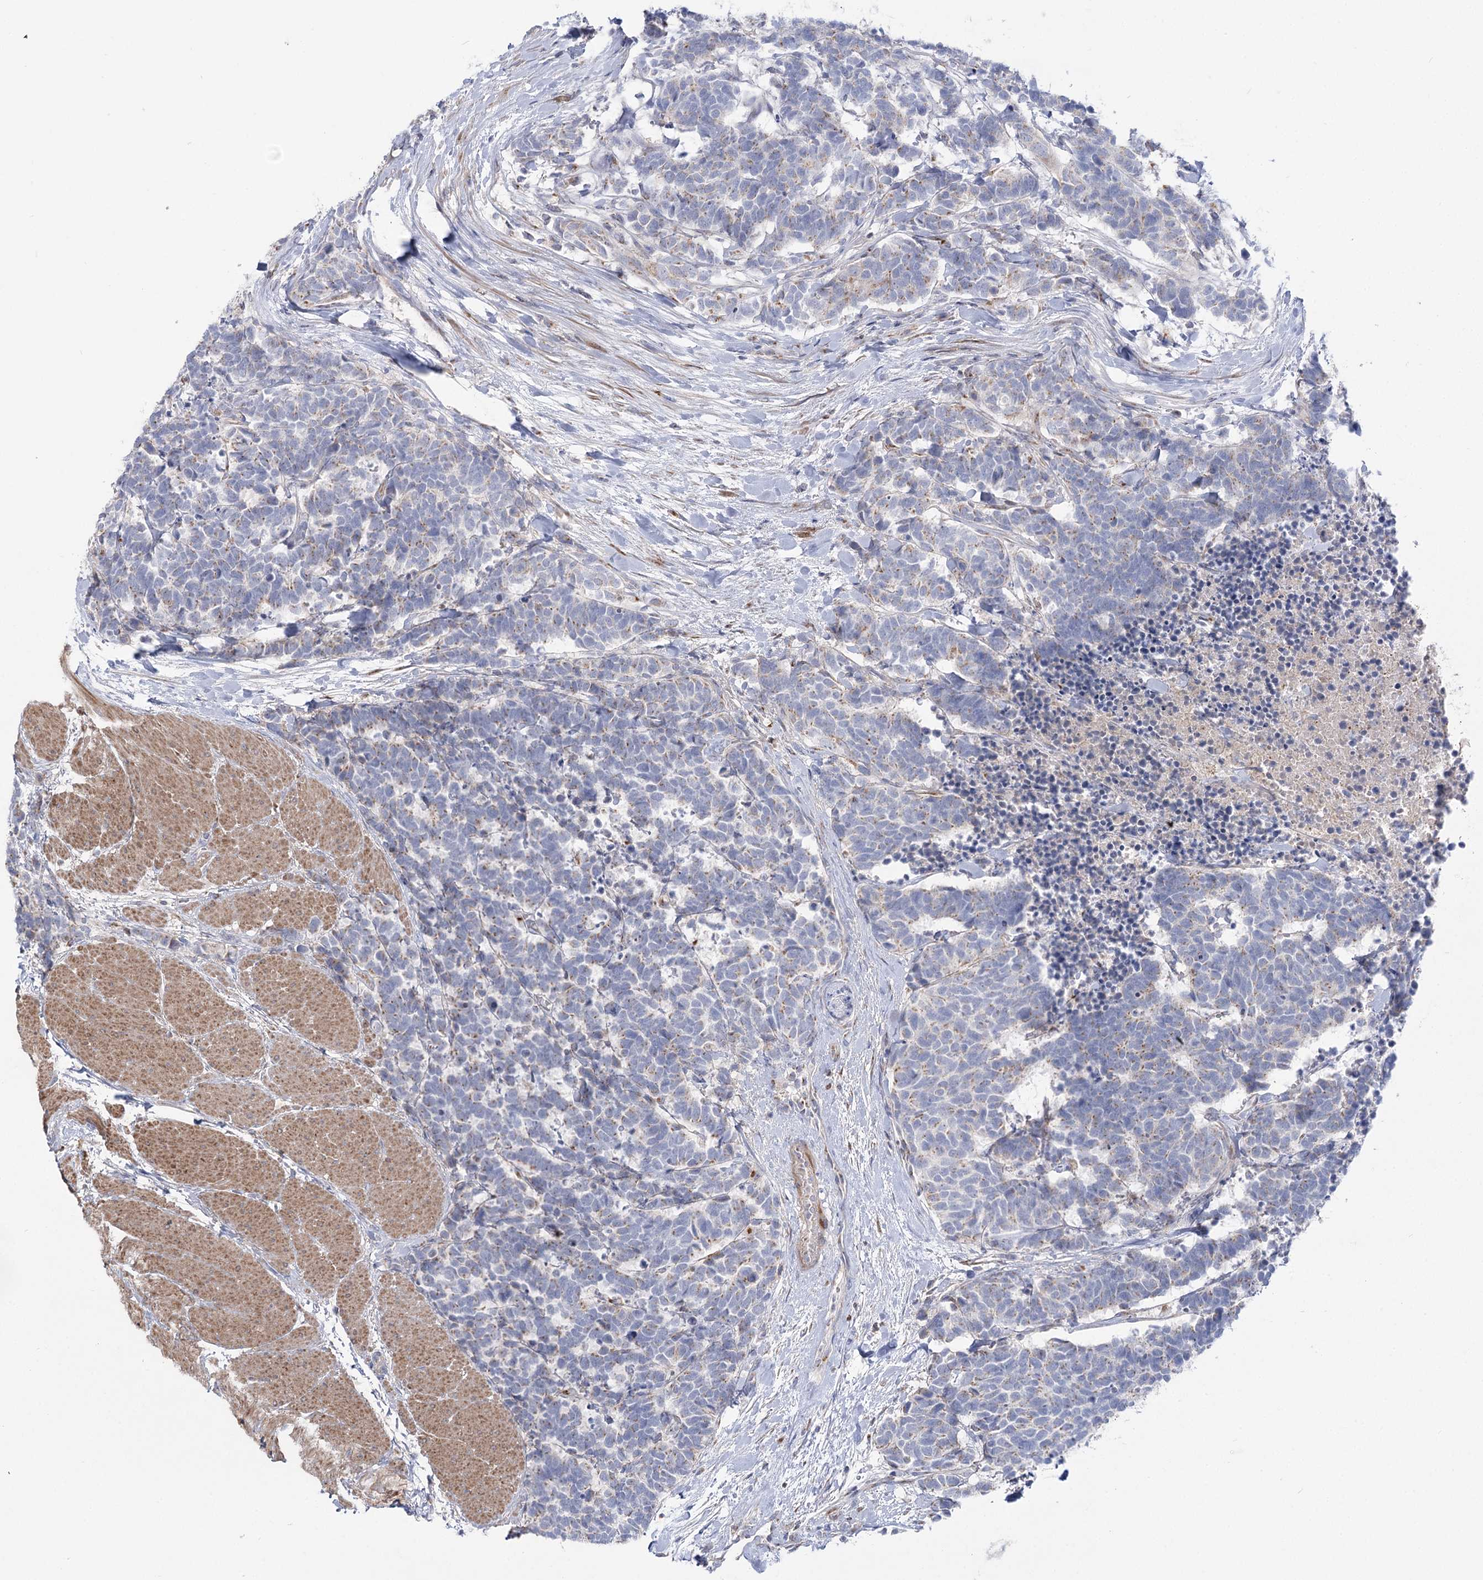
{"staining": {"intensity": "weak", "quantity": "25%-75%", "location": "cytoplasmic/membranous"}, "tissue": "carcinoid", "cell_type": "Tumor cells", "image_type": "cancer", "snomed": [{"axis": "morphology", "description": "Carcinoma, NOS"}, {"axis": "morphology", "description": "Carcinoid, malignant, NOS"}, {"axis": "topography", "description": "Urinary bladder"}], "caption": "The immunohistochemical stain labels weak cytoplasmic/membranous expression in tumor cells of carcinoma tissue. (DAB (3,3'-diaminobenzidine) IHC with brightfield microscopy, high magnification).", "gene": "GBF1", "patient": {"sex": "male", "age": 57}}